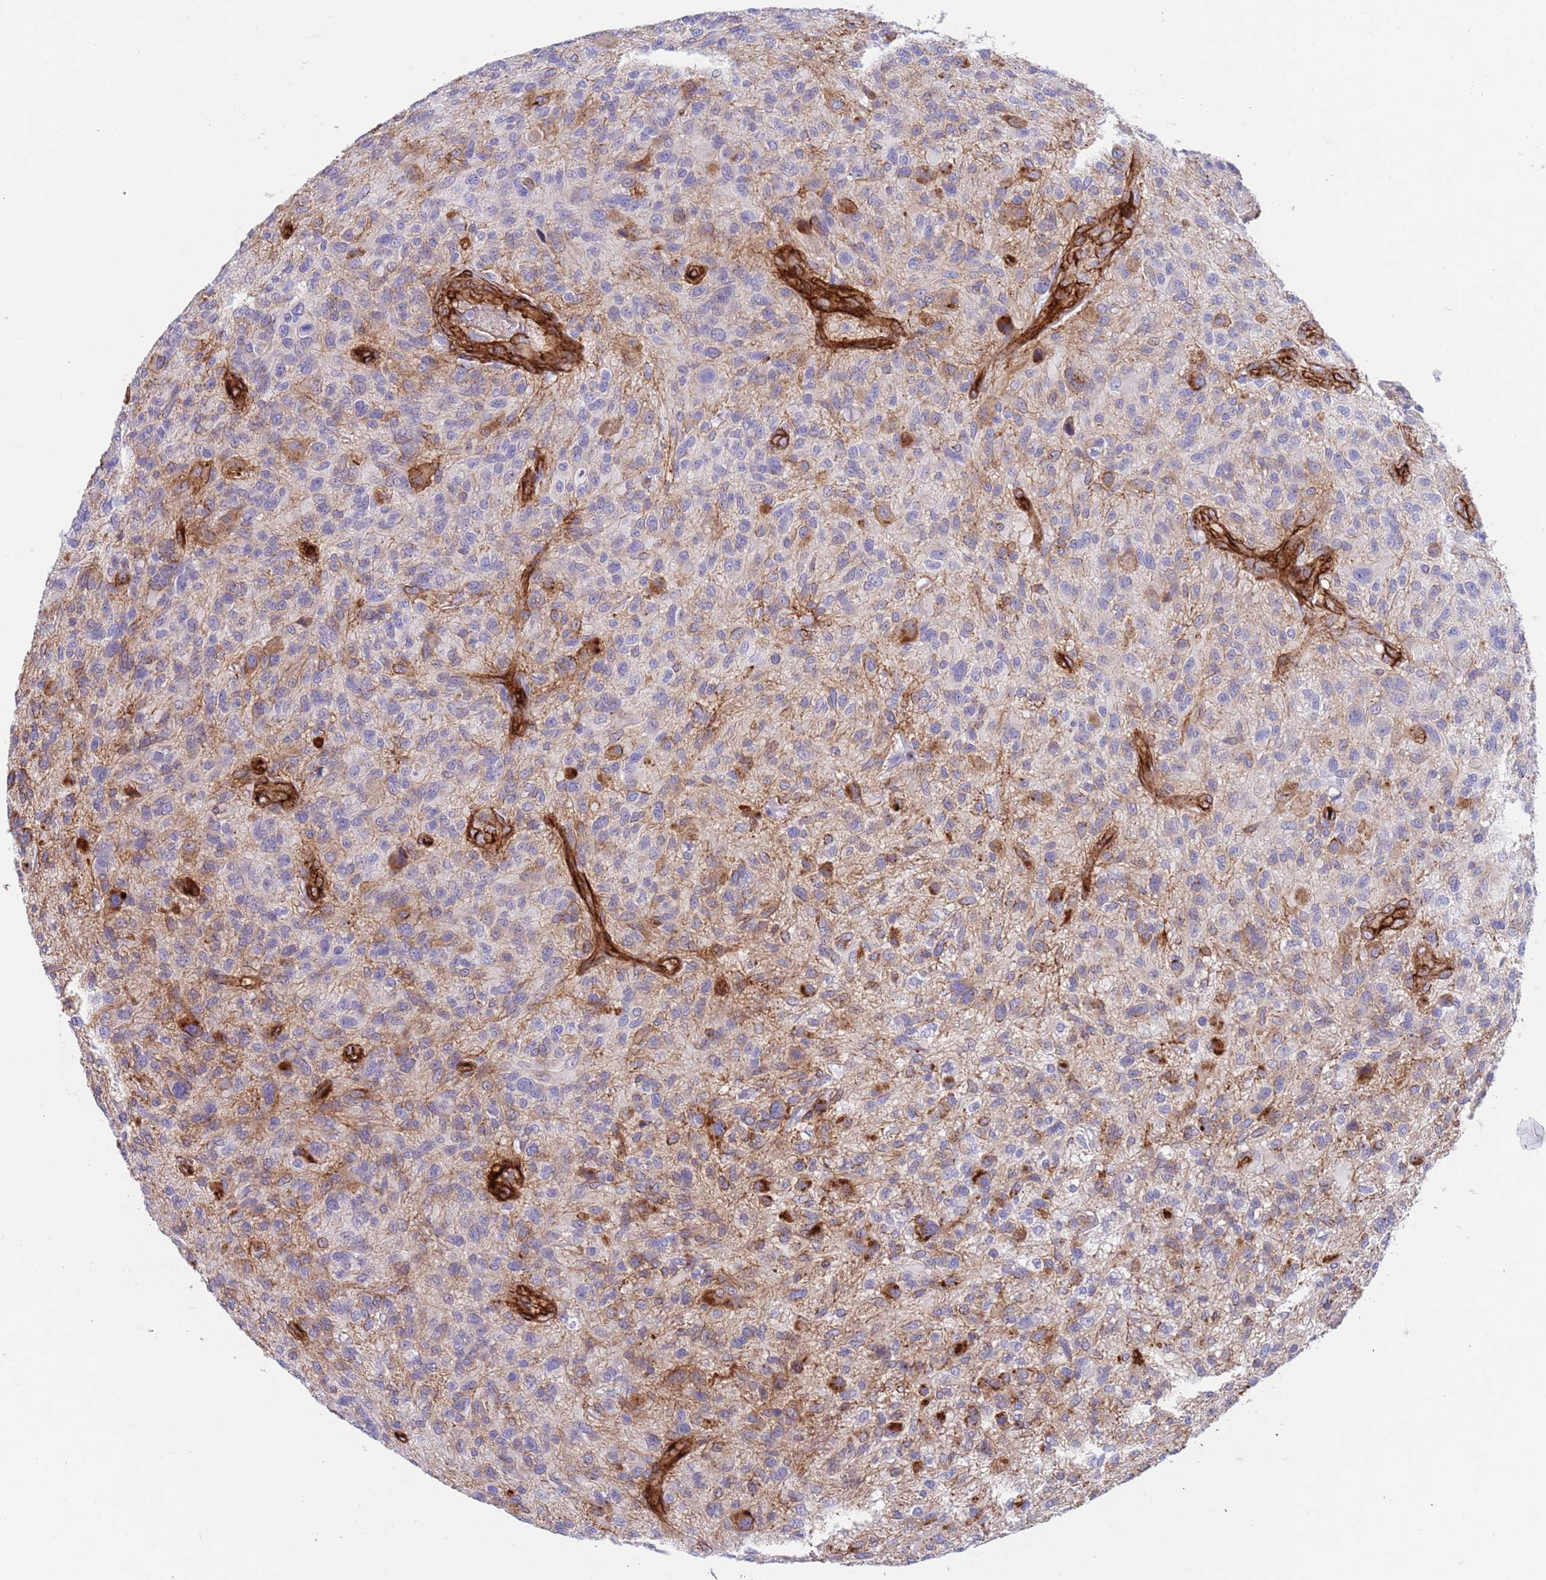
{"staining": {"intensity": "weak", "quantity": "<25%", "location": "cytoplasmic/membranous"}, "tissue": "glioma", "cell_type": "Tumor cells", "image_type": "cancer", "snomed": [{"axis": "morphology", "description": "Glioma, malignant, High grade"}, {"axis": "topography", "description": "Brain"}], "caption": "A histopathology image of high-grade glioma (malignant) stained for a protein shows no brown staining in tumor cells.", "gene": "CAV2", "patient": {"sex": "male", "age": 47}}